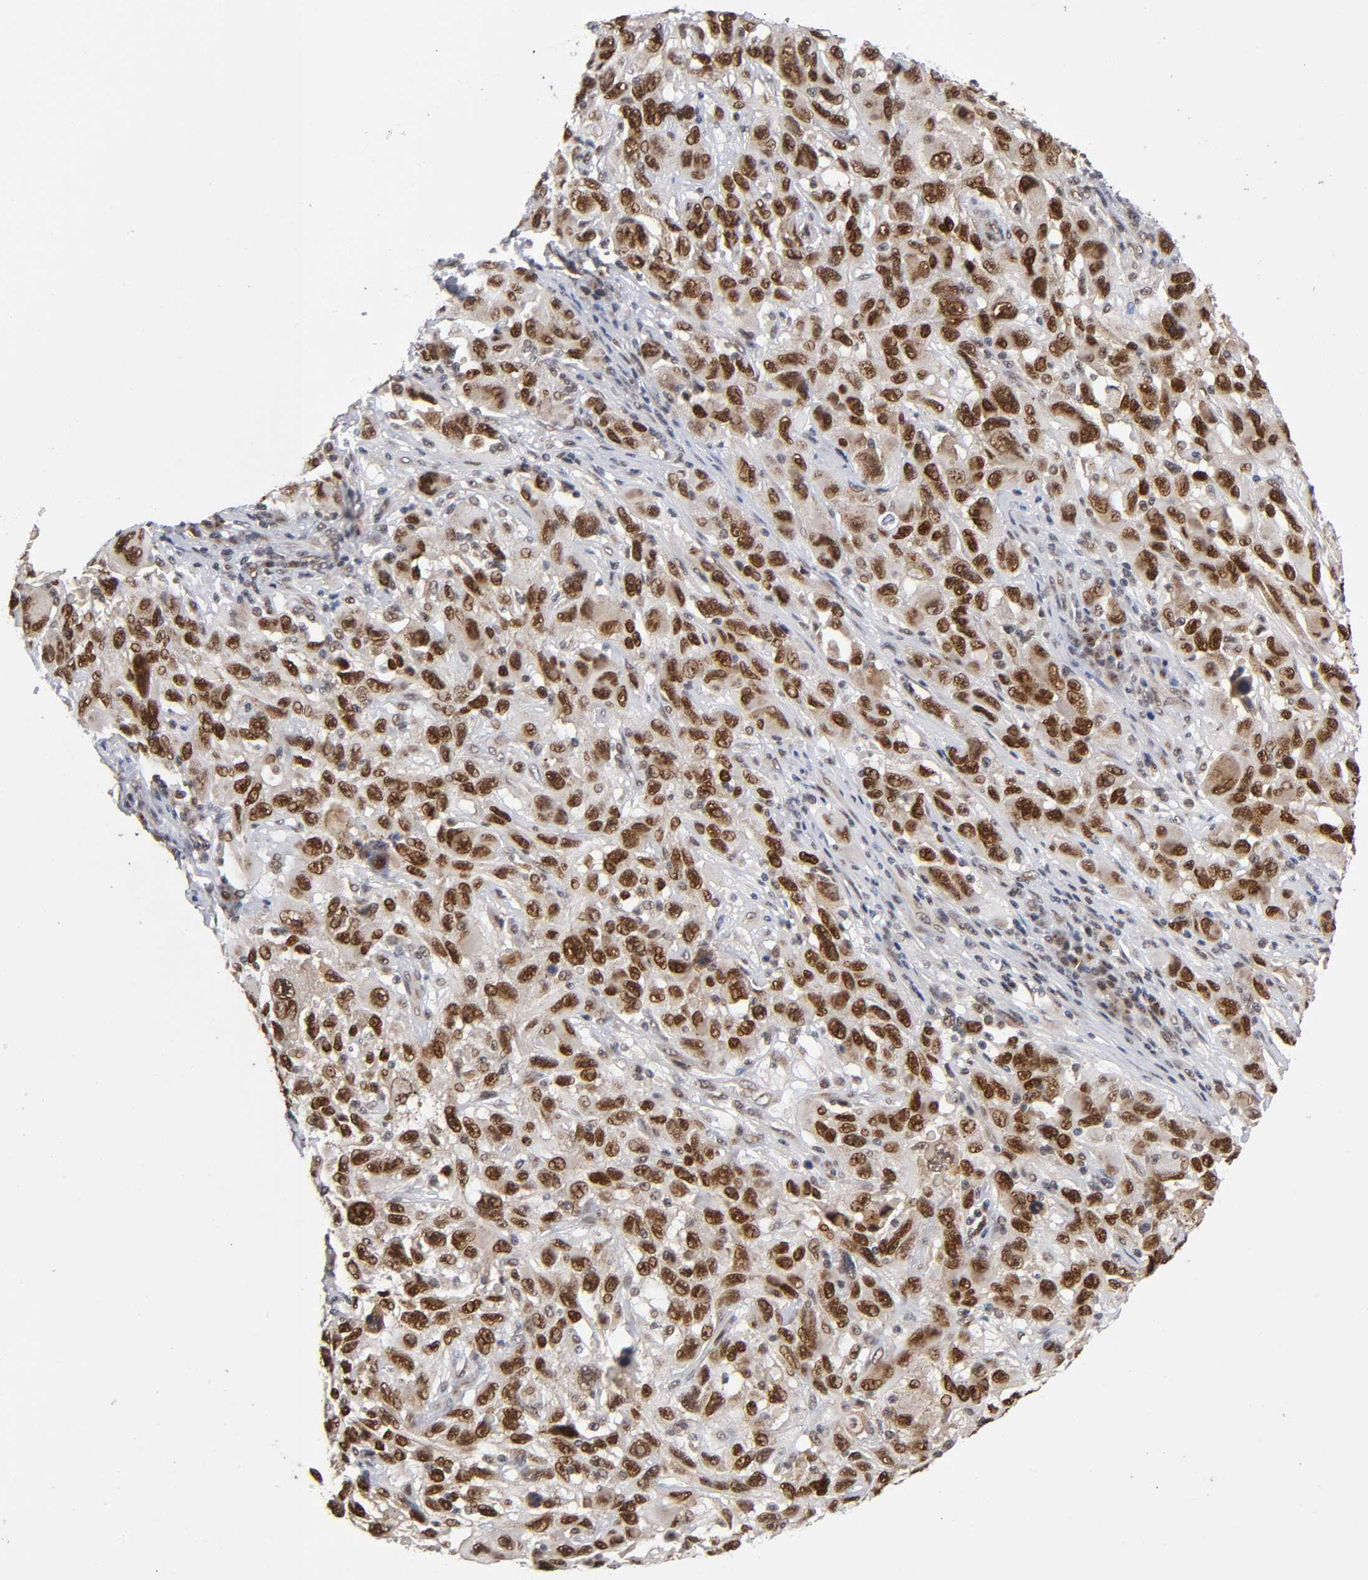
{"staining": {"intensity": "strong", "quantity": ">75%", "location": "cytoplasmic/membranous,nuclear"}, "tissue": "melanoma", "cell_type": "Tumor cells", "image_type": "cancer", "snomed": [{"axis": "morphology", "description": "Malignant melanoma, NOS"}, {"axis": "topography", "description": "Skin"}], "caption": "Strong cytoplasmic/membranous and nuclear protein staining is identified in approximately >75% of tumor cells in melanoma. The staining was performed using DAB to visualize the protein expression in brown, while the nuclei were stained in blue with hematoxylin (Magnification: 20x).", "gene": "EP300", "patient": {"sex": "male", "age": 53}}